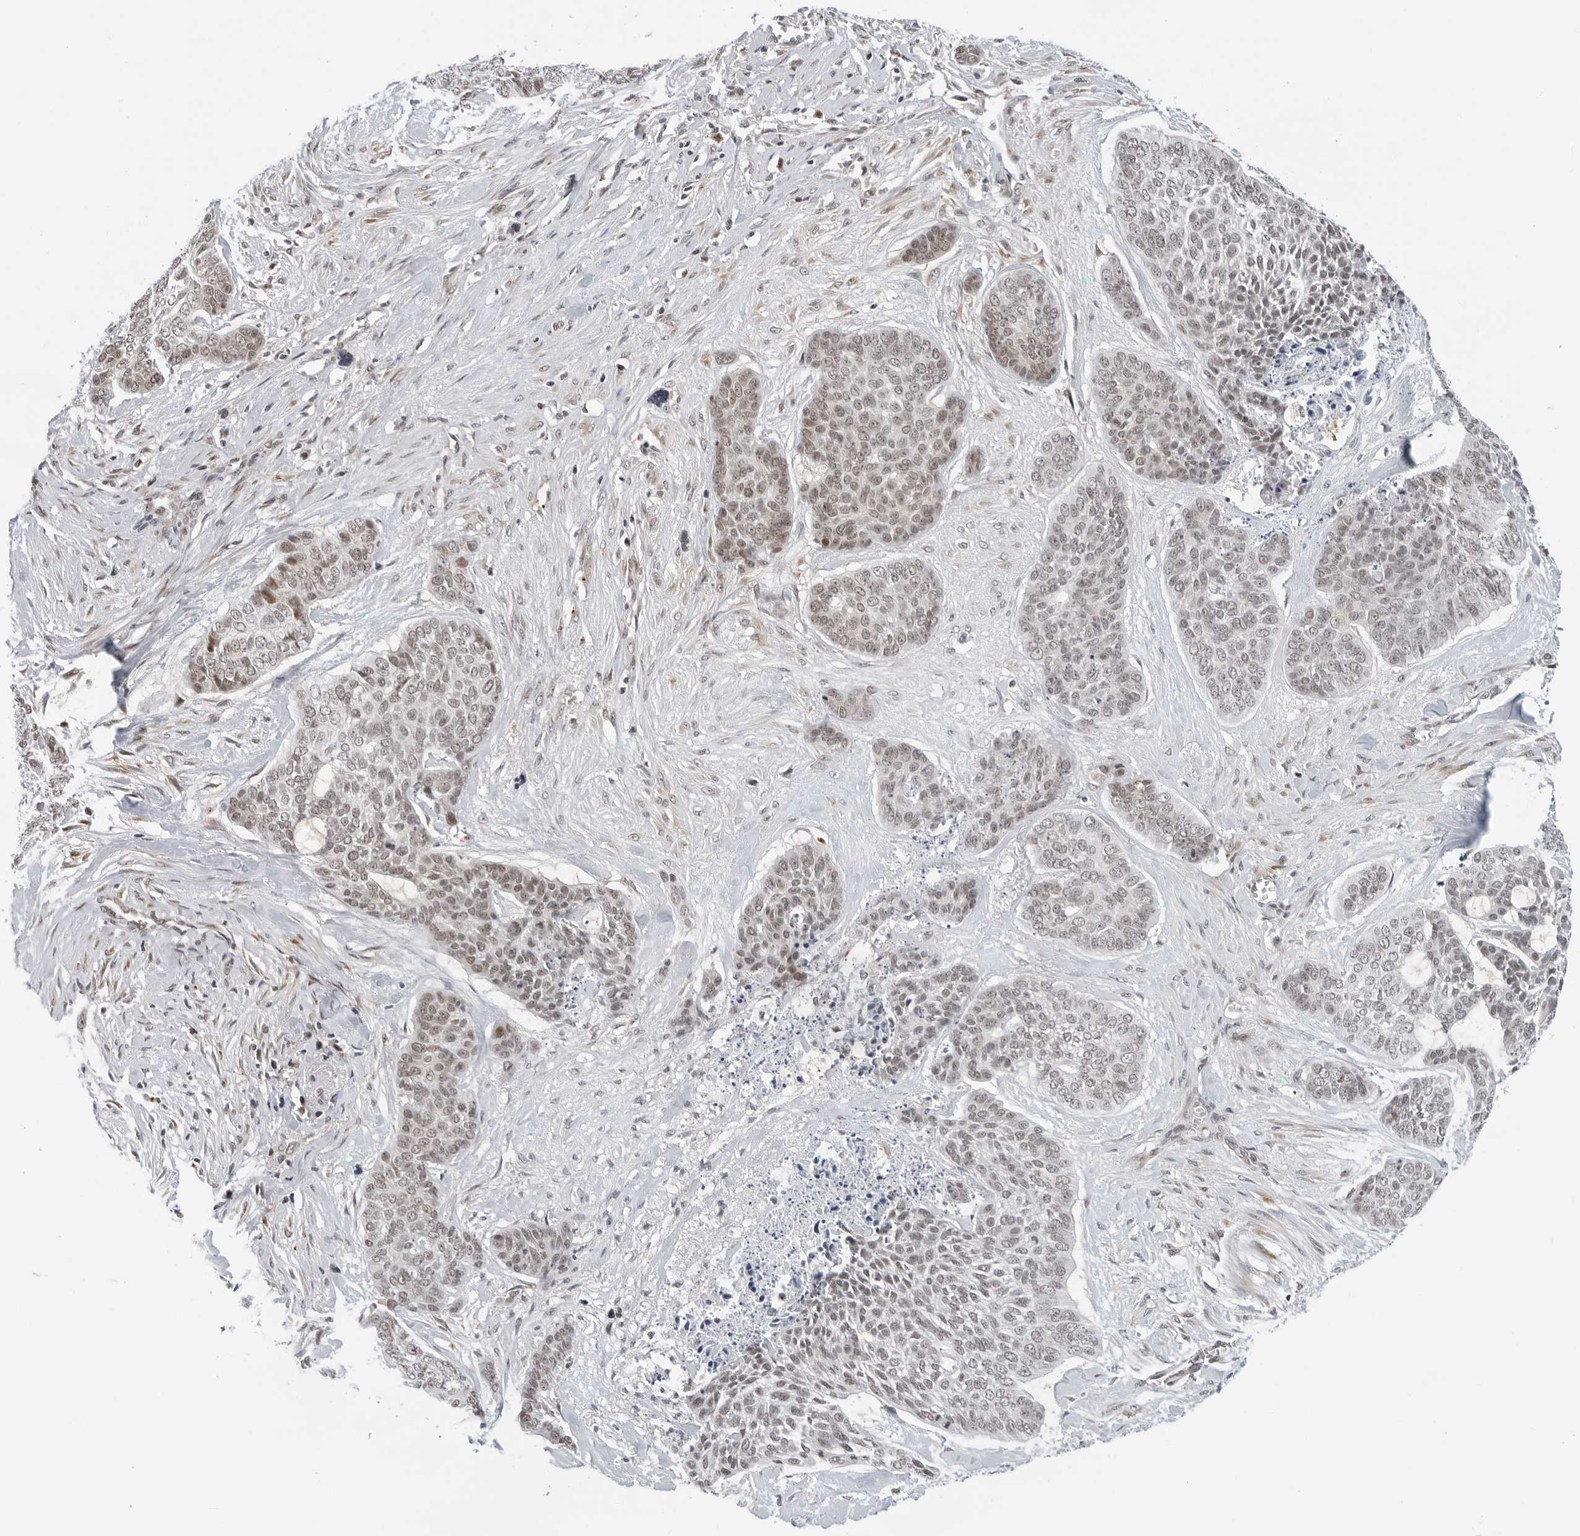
{"staining": {"intensity": "weak", "quantity": "25%-75%", "location": "nuclear"}, "tissue": "skin cancer", "cell_type": "Tumor cells", "image_type": "cancer", "snomed": [{"axis": "morphology", "description": "Basal cell carcinoma"}, {"axis": "topography", "description": "Skin"}], "caption": "An IHC micrograph of tumor tissue is shown. Protein staining in brown shows weak nuclear positivity in skin basal cell carcinoma within tumor cells. The staining was performed using DAB, with brown indicating positive protein expression. Nuclei are stained blue with hematoxylin.", "gene": "TOX4", "patient": {"sex": "female", "age": 64}}